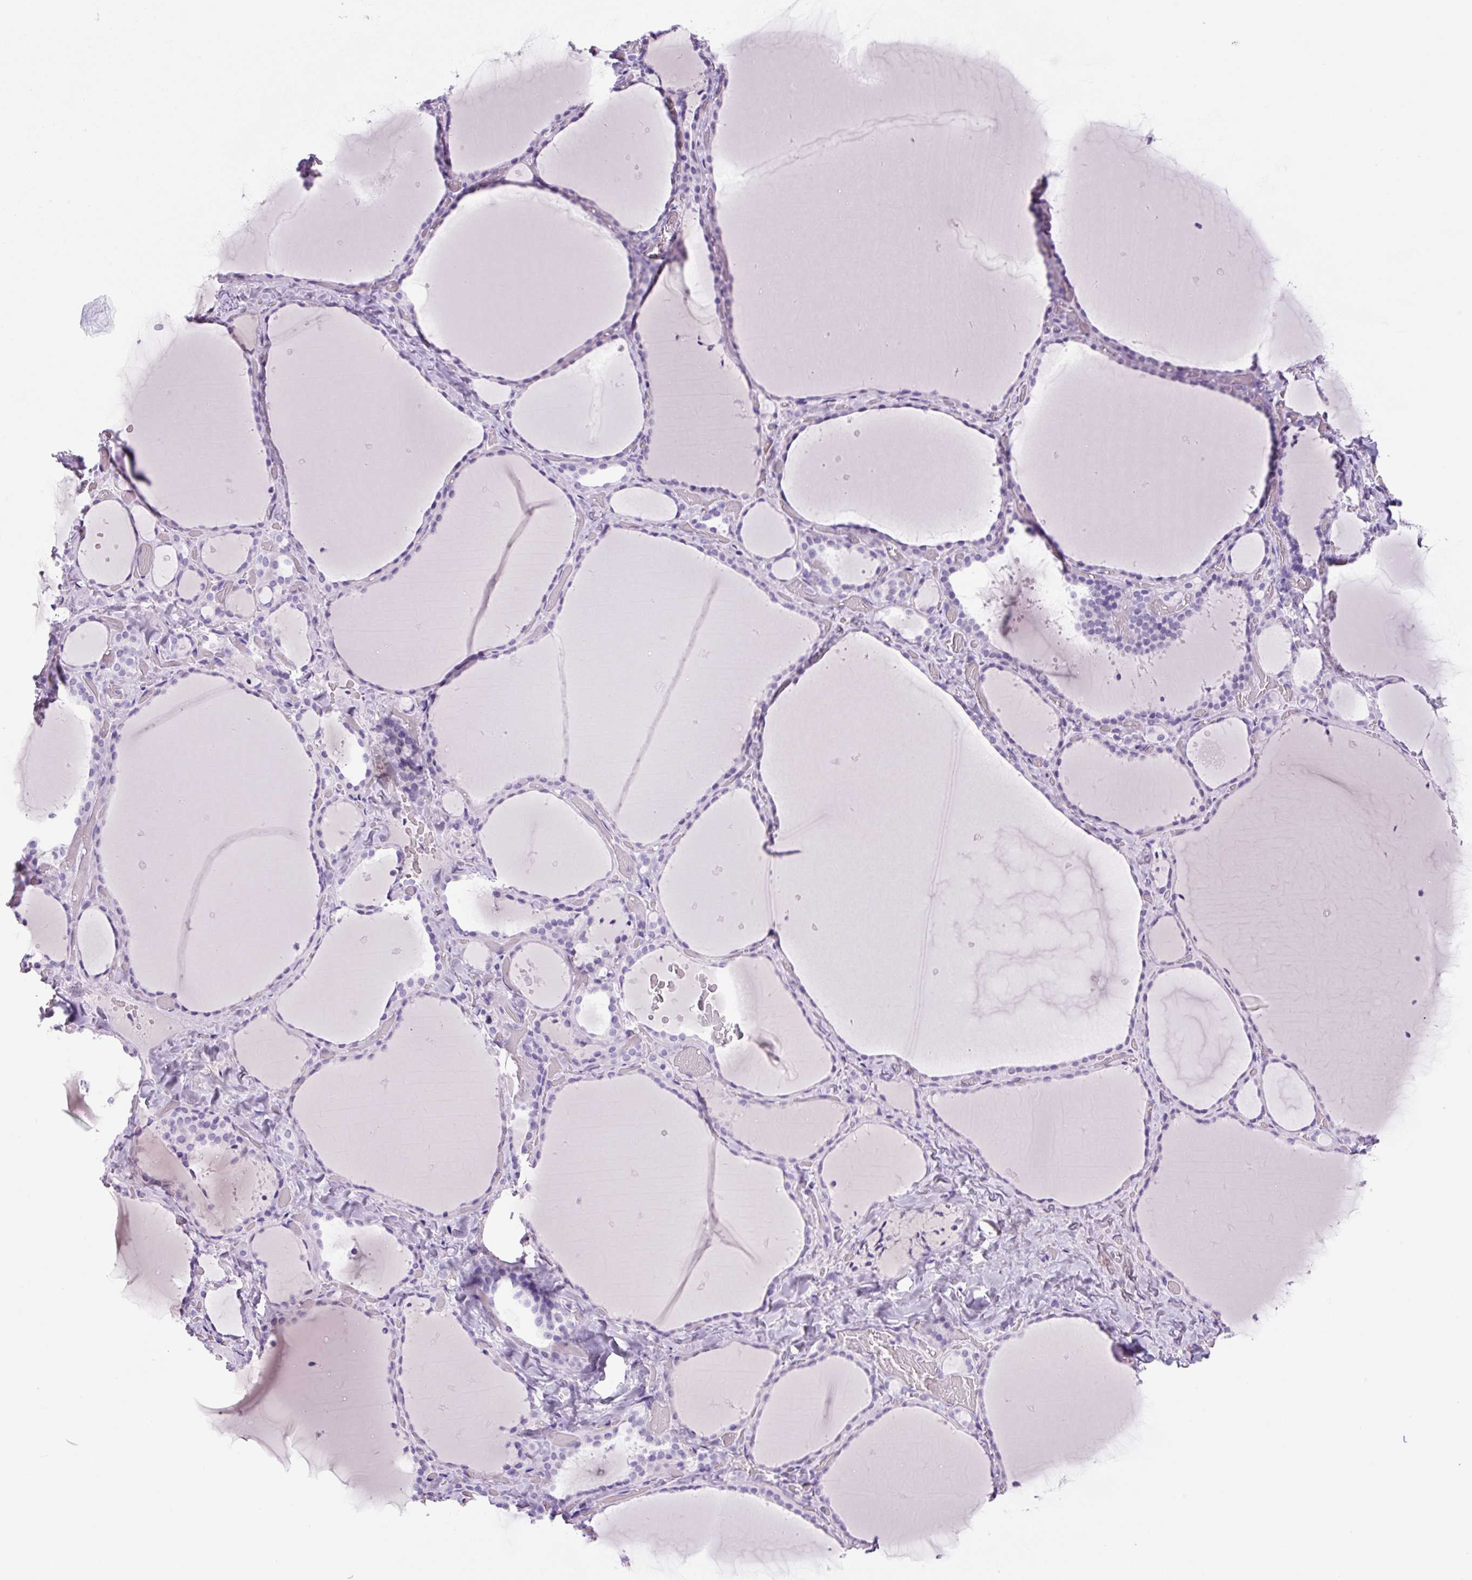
{"staining": {"intensity": "negative", "quantity": "none", "location": "none"}, "tissue": "thyroid gland", "cell_type": "Glandular cells", "image_type": "normal", "snomed": [{"axis": "morphology", "description": "Normal tissue, NOS"}, {"axis": "topography", "description": "Thyroid gland"}], "caption": "DAB (3,3'-diaminobenzidine) immunohistochemical staining of unremarkable thyroid gland reveals no significant expression in glandular cells. (Stains: DAB (3,3'-diaminobenzidine) IHC with hematoxylin counter stain, Microscopy: brightfield microscopy at high magnification).", "gene": "PRRT1", "patient": {"sex": "female", "age": 36}}